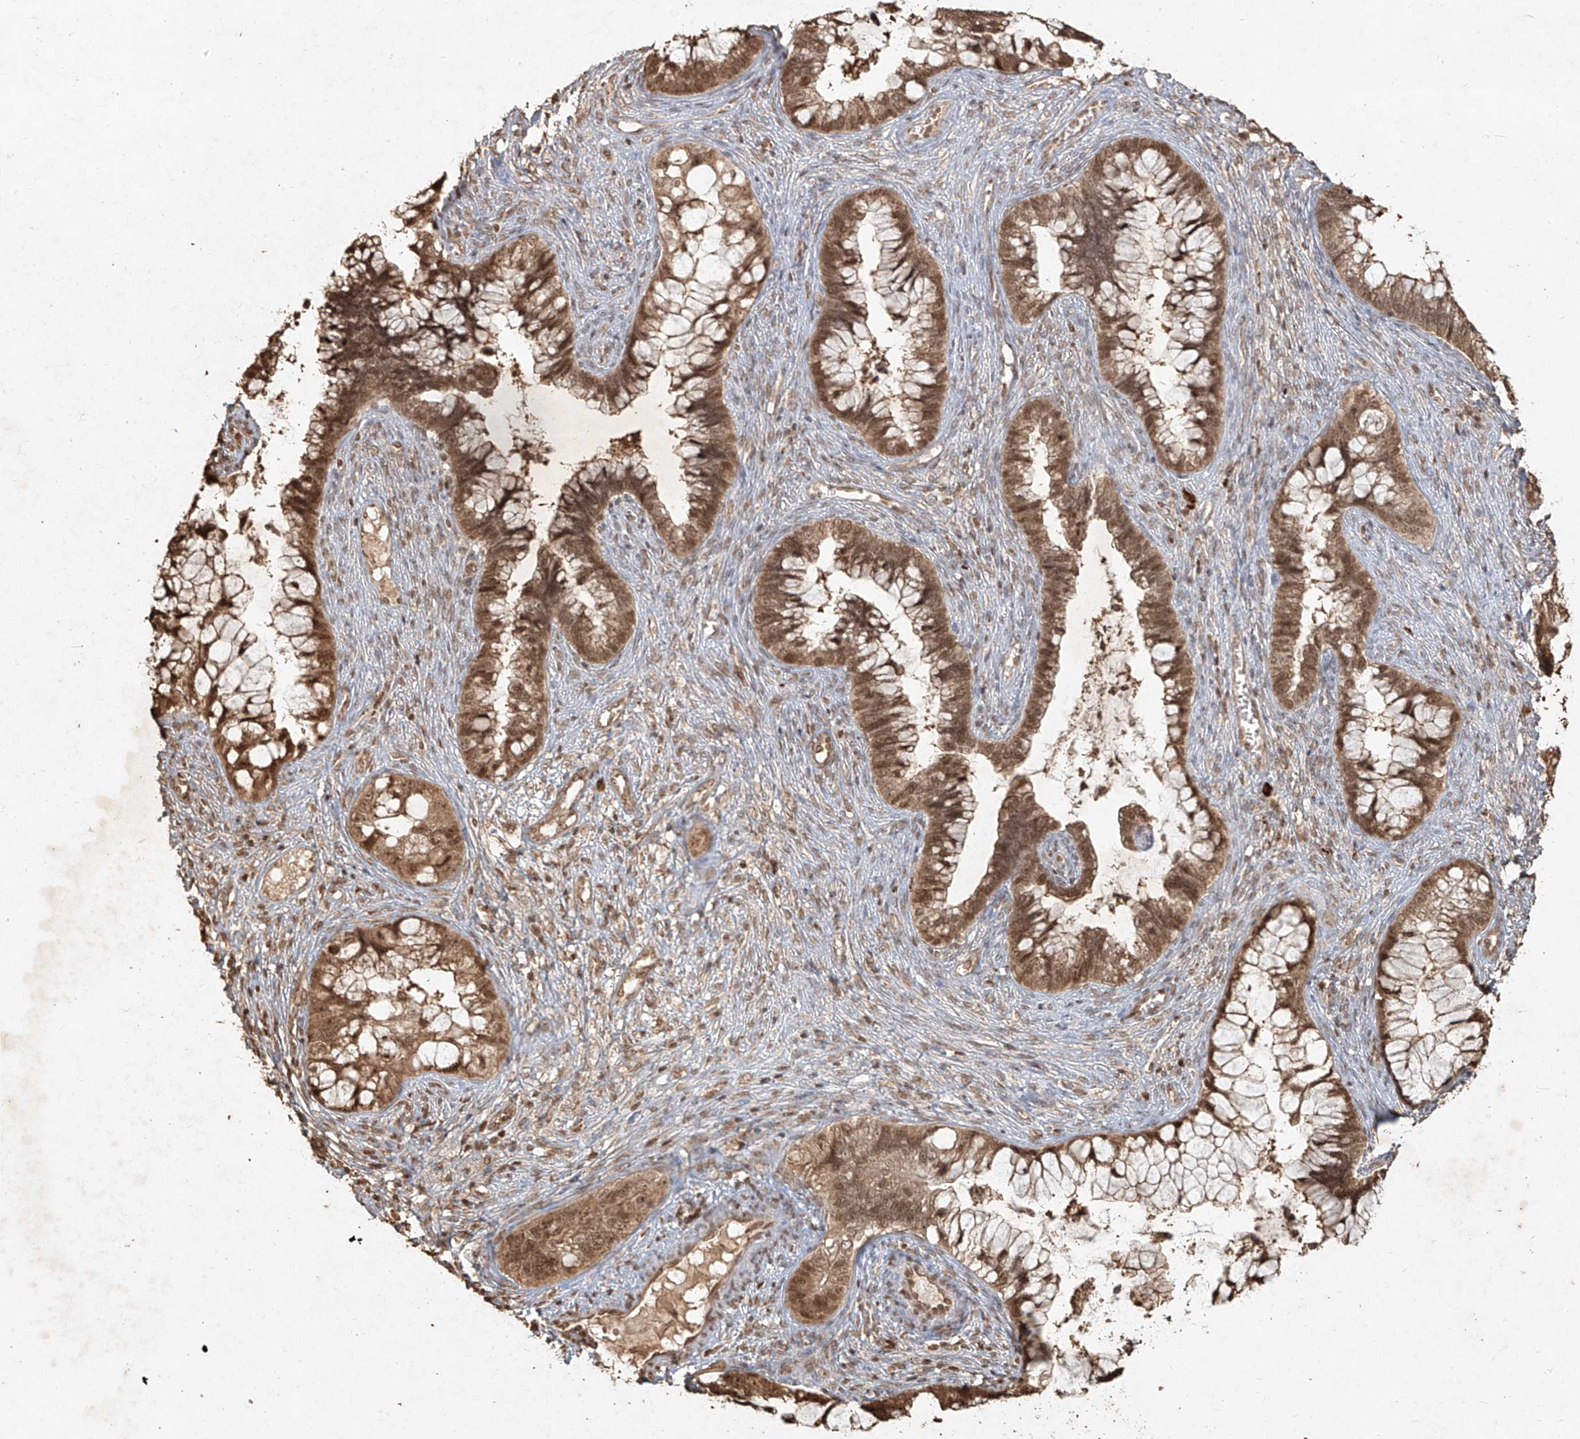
{"staining": {"intensity": "moderate", "quantity": ">75%", "location": "cytoplasmic/membranous,nuclear"}, "tissue": "cervical cancer", "cell_type": "Tumor cells", "image_type": "cancer", "snomed": [{"axis": "morphology", "description": "Adenocarcinoma, NOS"}, {"axis": "topography", "description": "Cervix"}], "caption": "The immunohistochemical stain highlights moderate cytoplasmic/membranous and nuclear positivity in tumor cells of cervical adenocarcinoma tissue.", "gene": "UBE2K", "patient": {"sex": "female", "age": 44}}